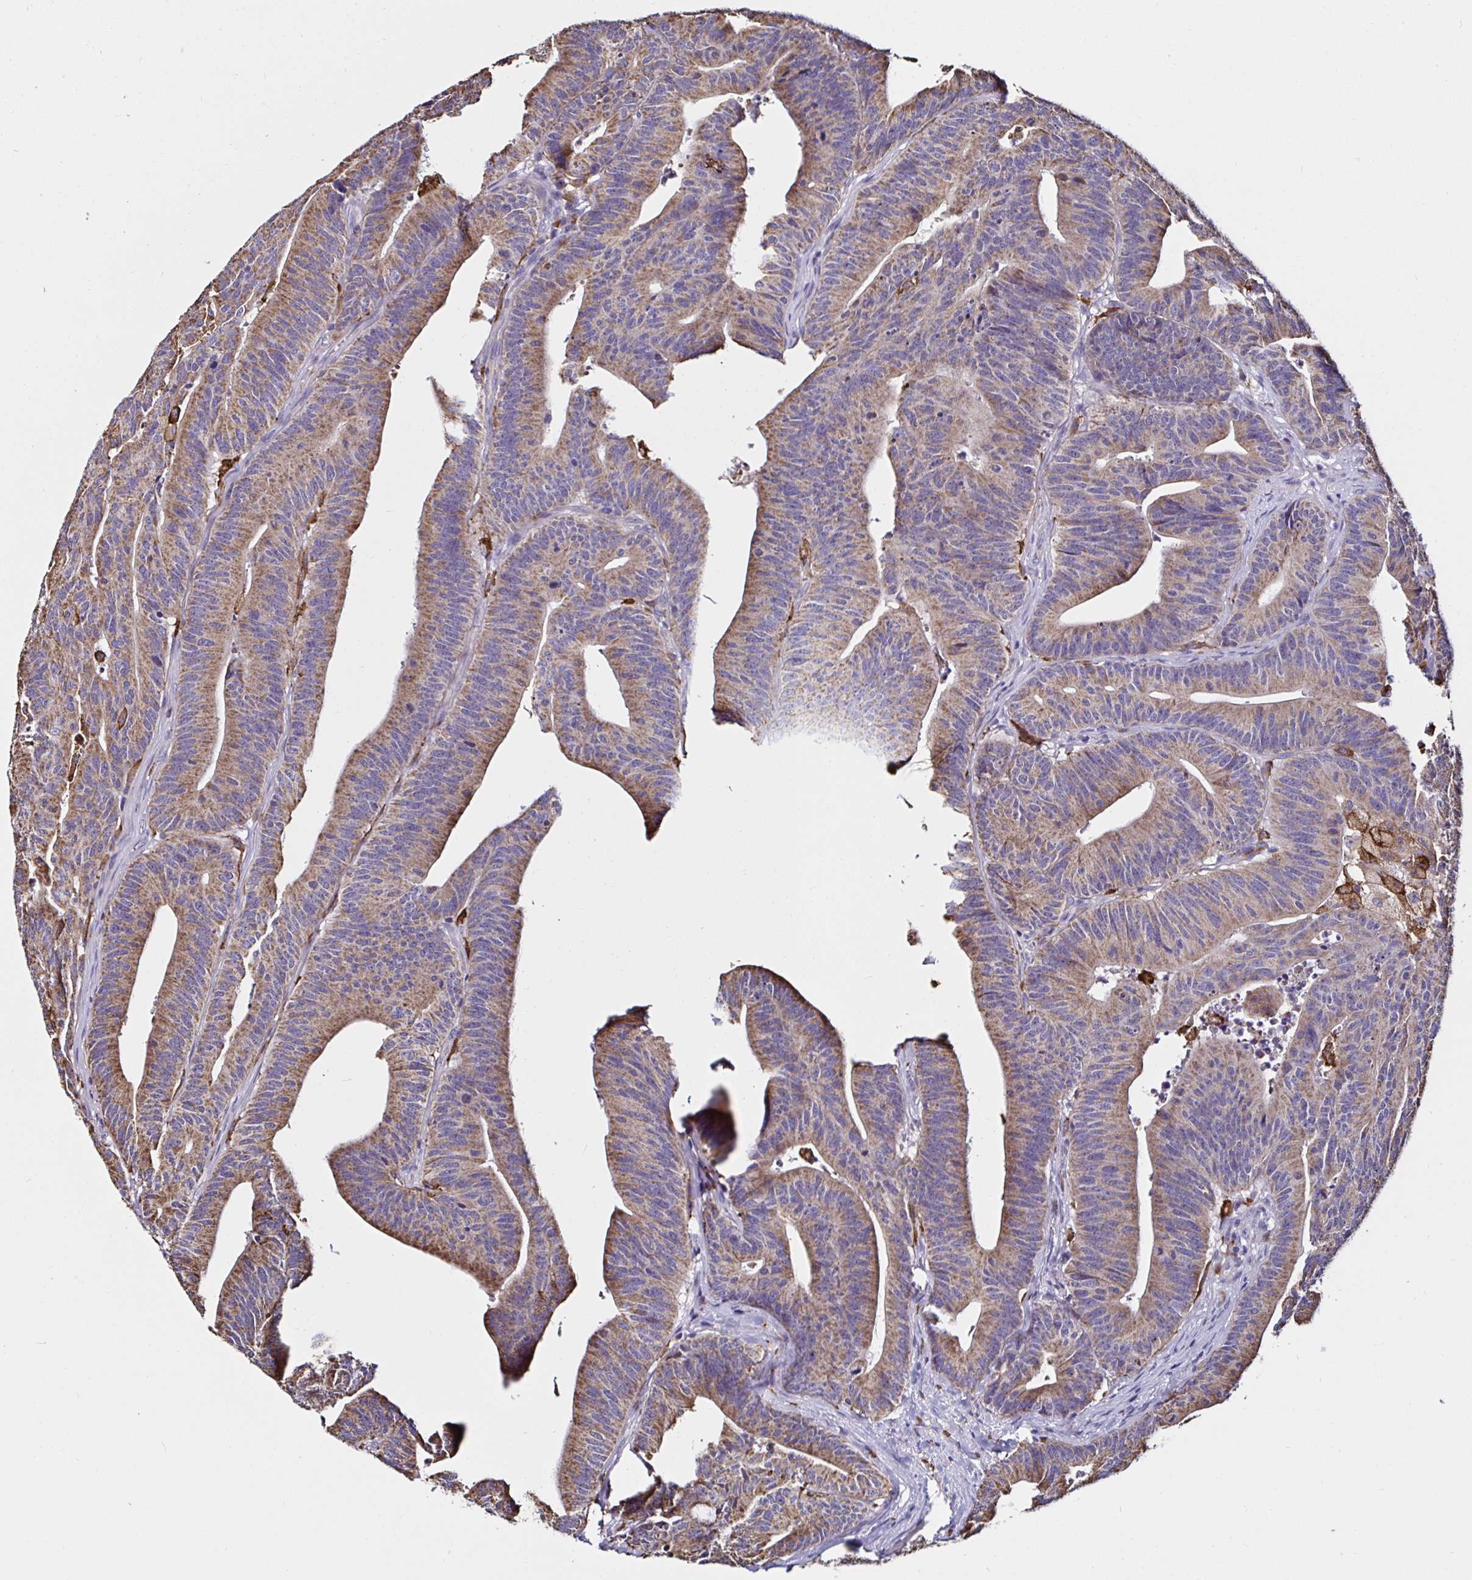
{"staining": {"intensity": "moderate", "quantity": ">75%", "location": "cytoplasmic/membranous"}, "tissue": "colorectal cancer", "cell_type": "Tumor cells", "image_type": "cancer", "snomed": [{"axis": "morphology", "description": "Adenocarcinoma, NOS"}, {"axis": "topography", "description": "Colon"}], "caption": "Tumor cells demonstrate medium levels of moderate cytoplasmic/membranous positivity in approximately >75% of cells in human colorectal cancer. The staining was performed using DAB to visualize the protein expression in brown, while the nuclei were stained in blue with hematoxylin (Magnification: 20x).", "gene": "MSR1", "patient": {"sex": "female", "age": 78}}